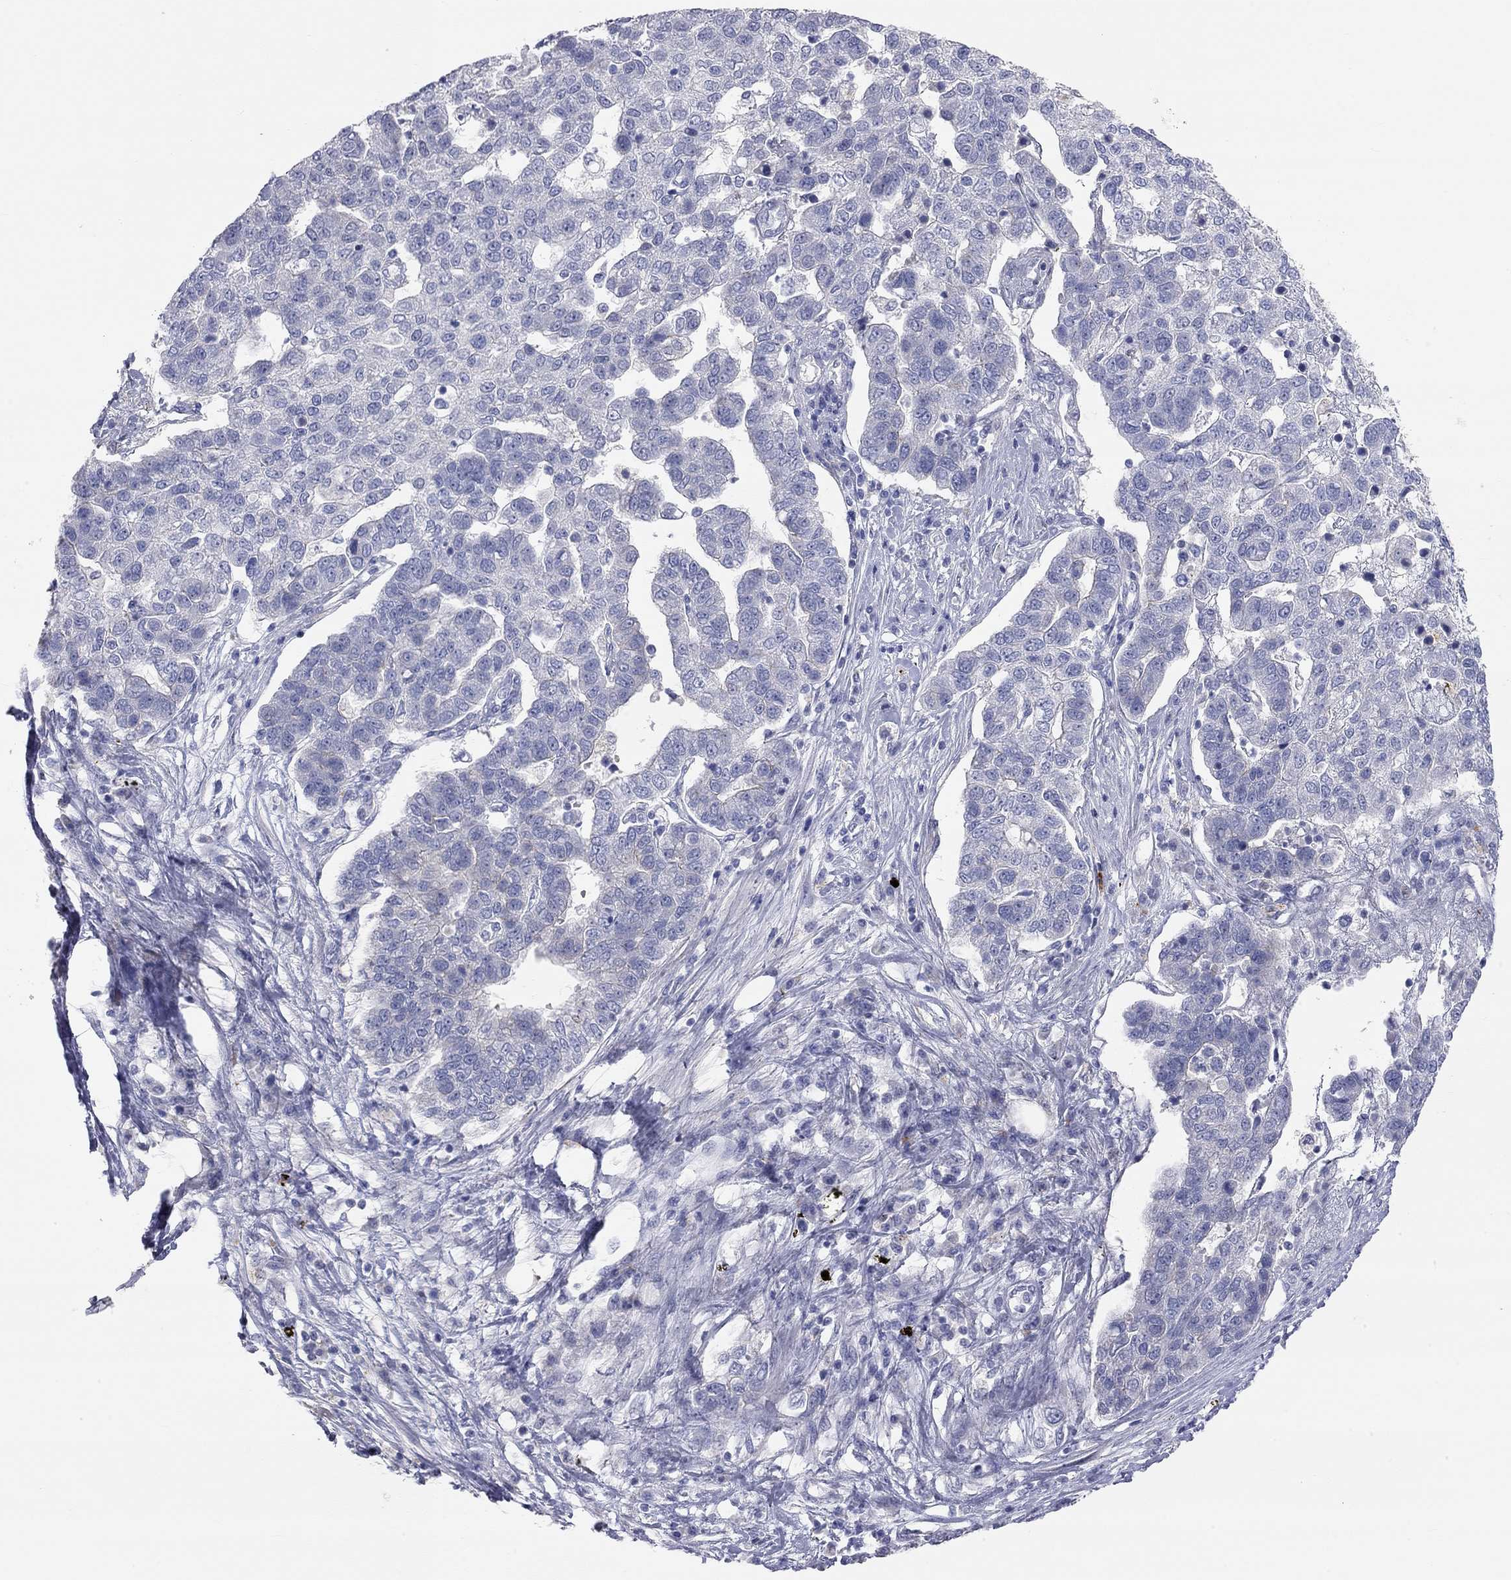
{"staining": {"intensity": "negative", "quantity": "none", "location": "none"}, "tissue": "pancreatic cancer", "cell_type": "Tumor cells", "image_type": "cancer", "snomed": [{"axis": "morphology", "description": "Adenocarcinoma, NOS"}, {"axis": "topography", "description": "Pancreas"}], "caption": "Tumor cells are negative for protein expression in human pancreatic cancer.", "gene": "PAPSS2", "patient": {"sex": "female", "age": 61}}